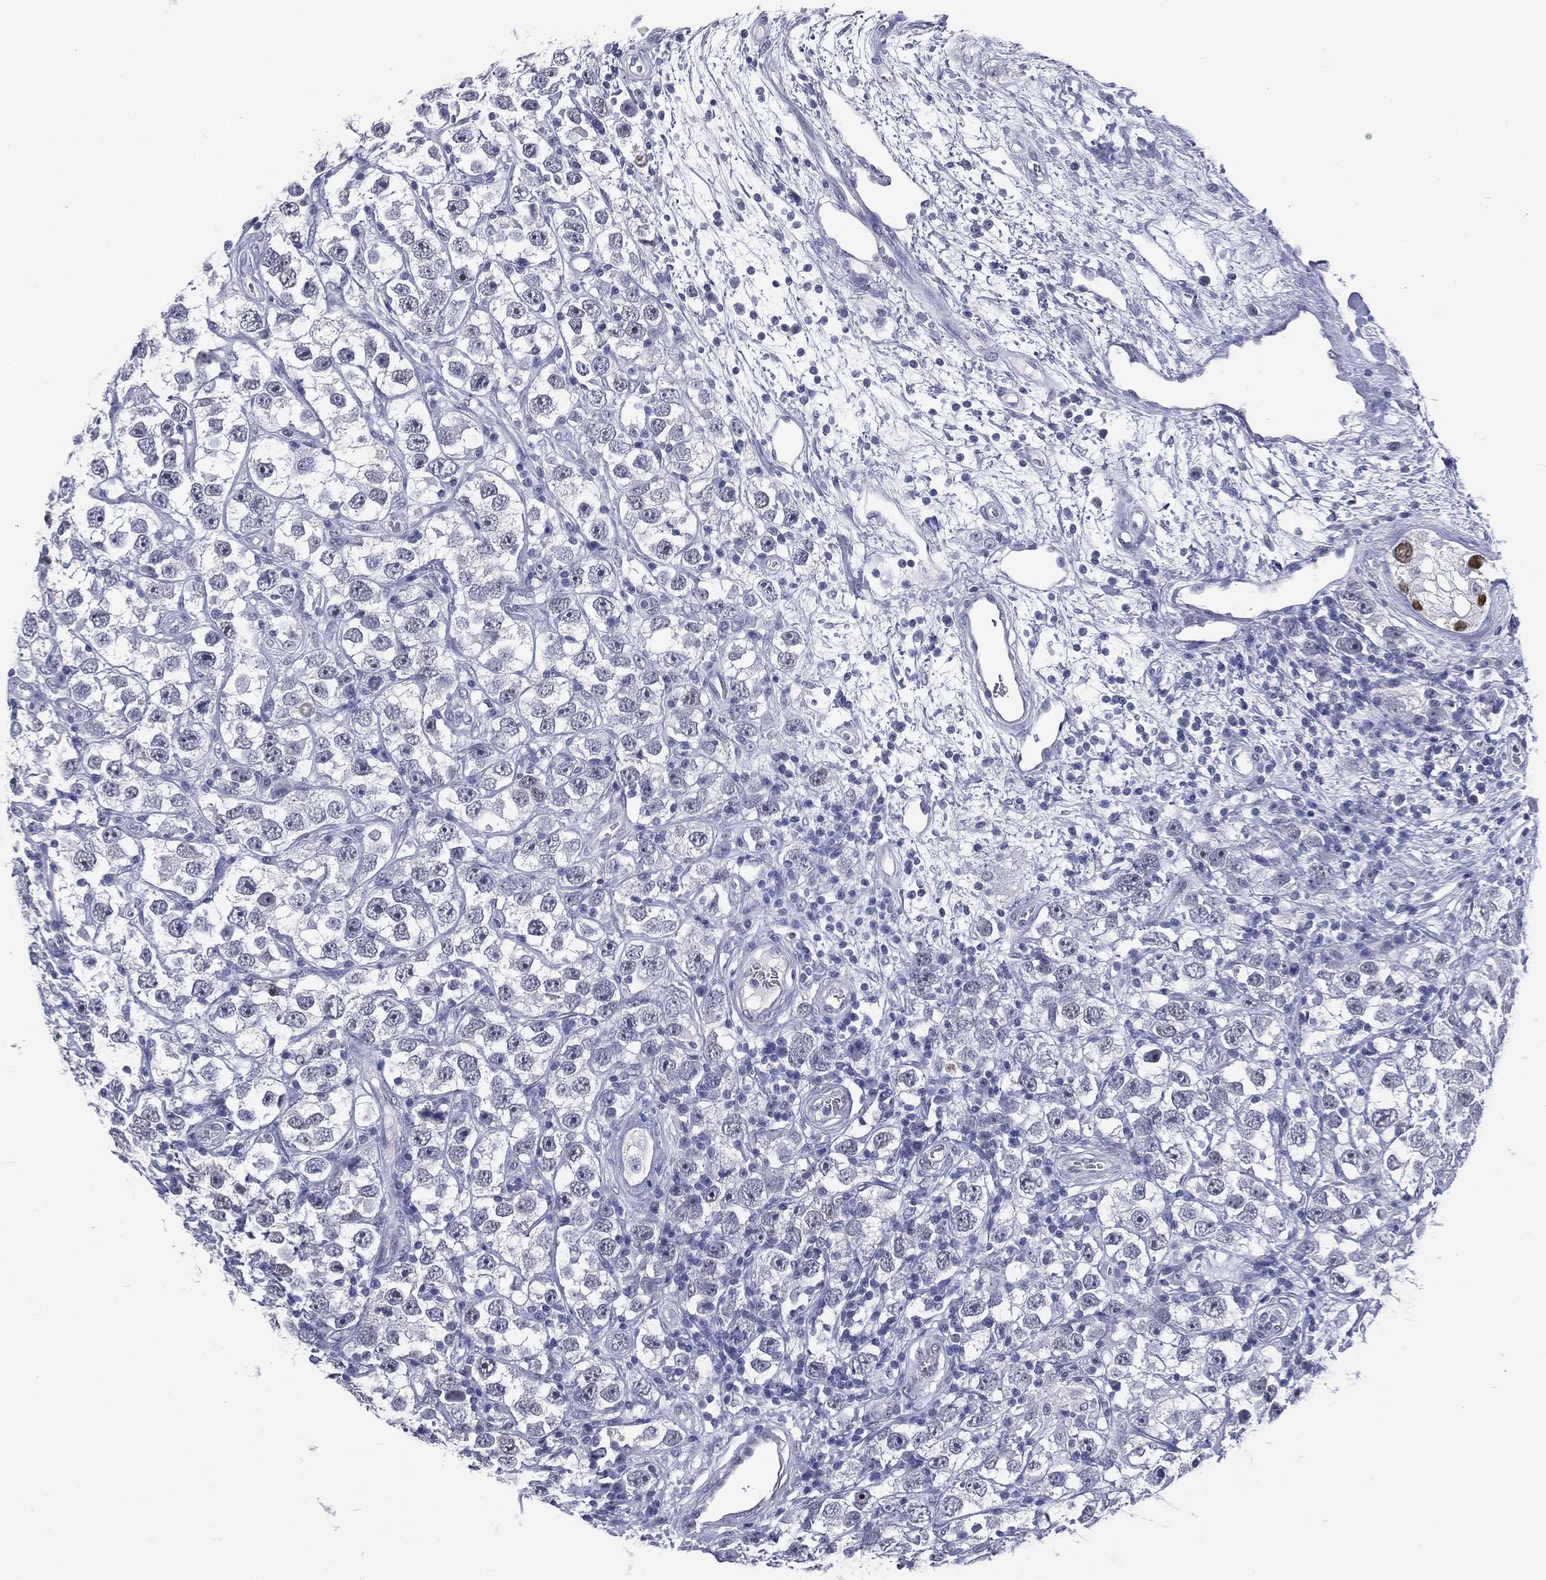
{"staining": {"intensity": "negative", "quantity": "none", "location": "none"}, "tissue": "testis cancer", "cell_type": "Tumor cells", "image_type": "cancer", "snomed": [{"axis": "morphology", "description": "Seminoma, NOS"}, {"axis": "topography", "description": "Testis"}], "caption": "Tumor cells are negative for brown protein staining in testis seminoma. (DAB (3,3'-diaminobenzidine) immunohistochemistry (IHC), high magnification).", "gene": "SSX1", "patient": {"sex": "male", "age": 26}}